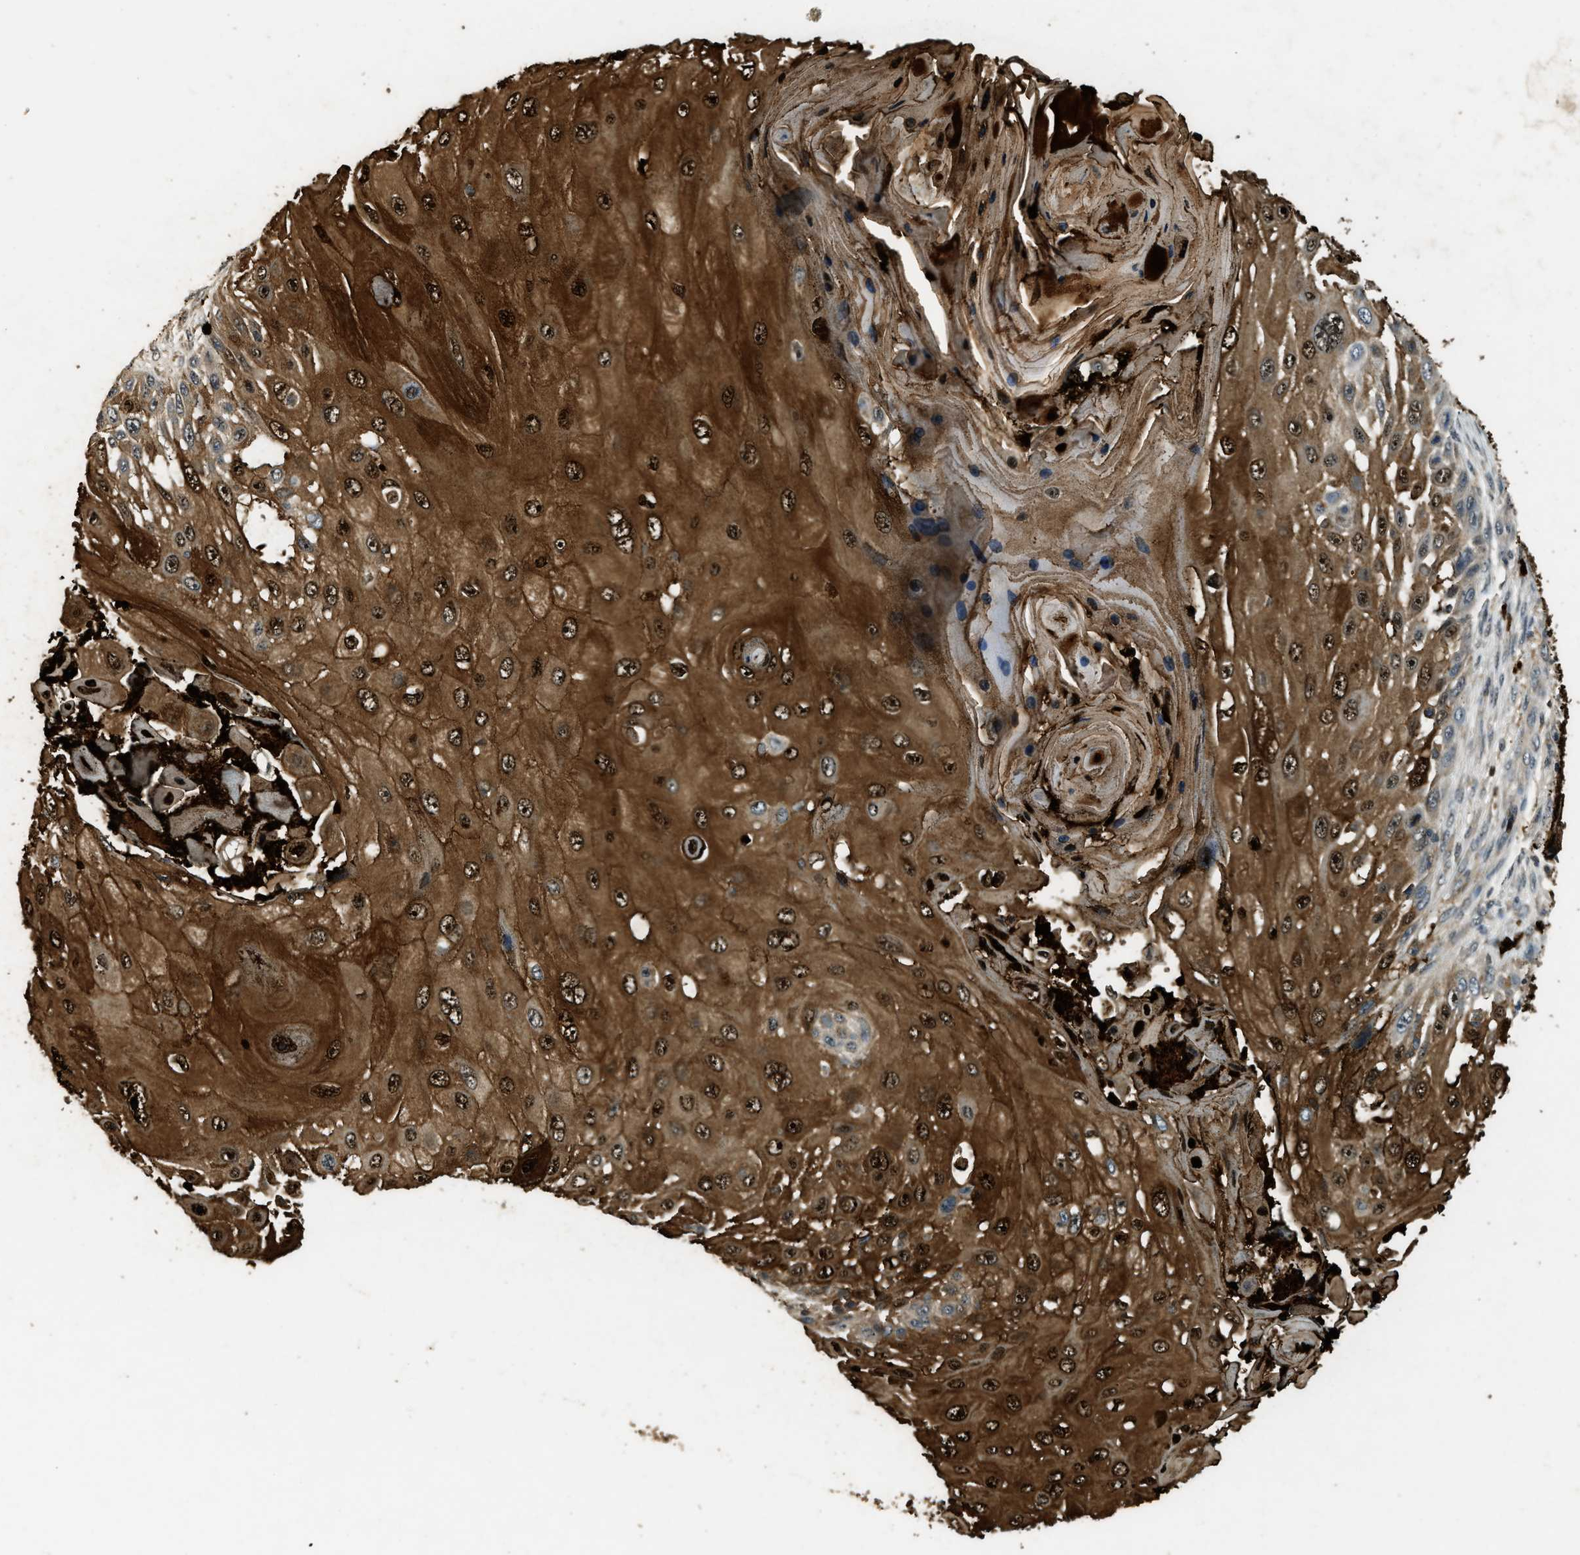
{"staining": {"intensity": "strong", "quantity": ">75%", "location": "cytoplasmic/membranous,nuclear"}, "tissue": "skin cancer", "cell_type": "Tumor cells", "image_type": "cancer", "snomed": [{"axis": "morphology", "description": "Squamous cell carcinoma, NOS"}, {"axis": "topography", "description": "Skin"}], "caption": "A brown stain labels strong cytoplasmic/membranous and nuclear staining of a protein in human skin cancer tumor cells.", "gene": "RNF141", "patient": {"sex": "female", "age": 44}}